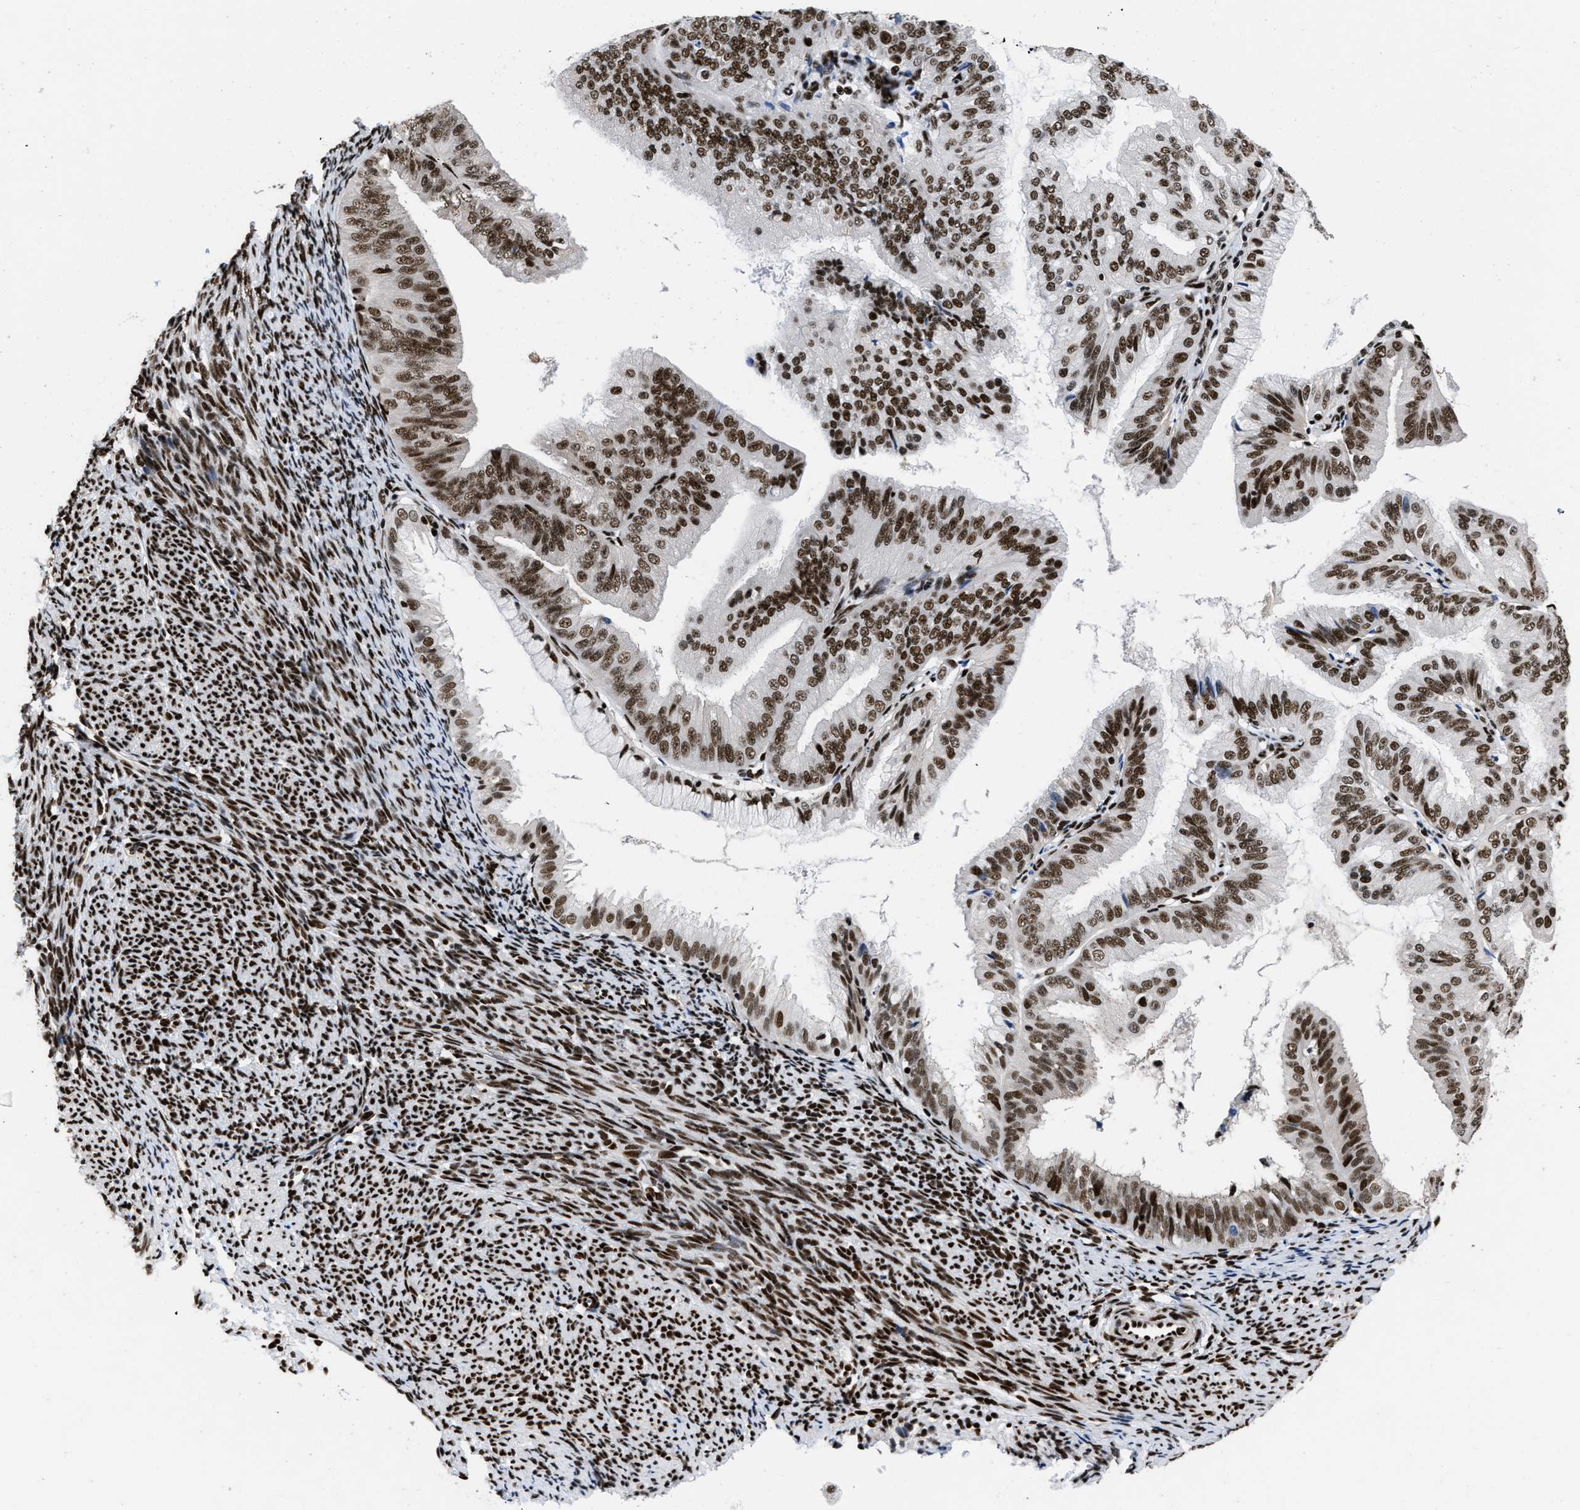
{"staining": {"intensity": "strong", "quantity": ">75%", "location": "nuclear"}, "tissue": "endometrial cancer", "cell_type": "Tumor cells", "image_type": "cancer", "snomed": [{"axis": "morphology", "description": "Adenocarcinoma, NOS"}, {"axis": "topography", "description": "Endometrium"}], "caption": "Human endometrial adenocarcinoma stained with a protein marker exhibits strong staining in tumor cells.", "gene": "CREB1", "patient": {"sex": "female", "age": 63}}